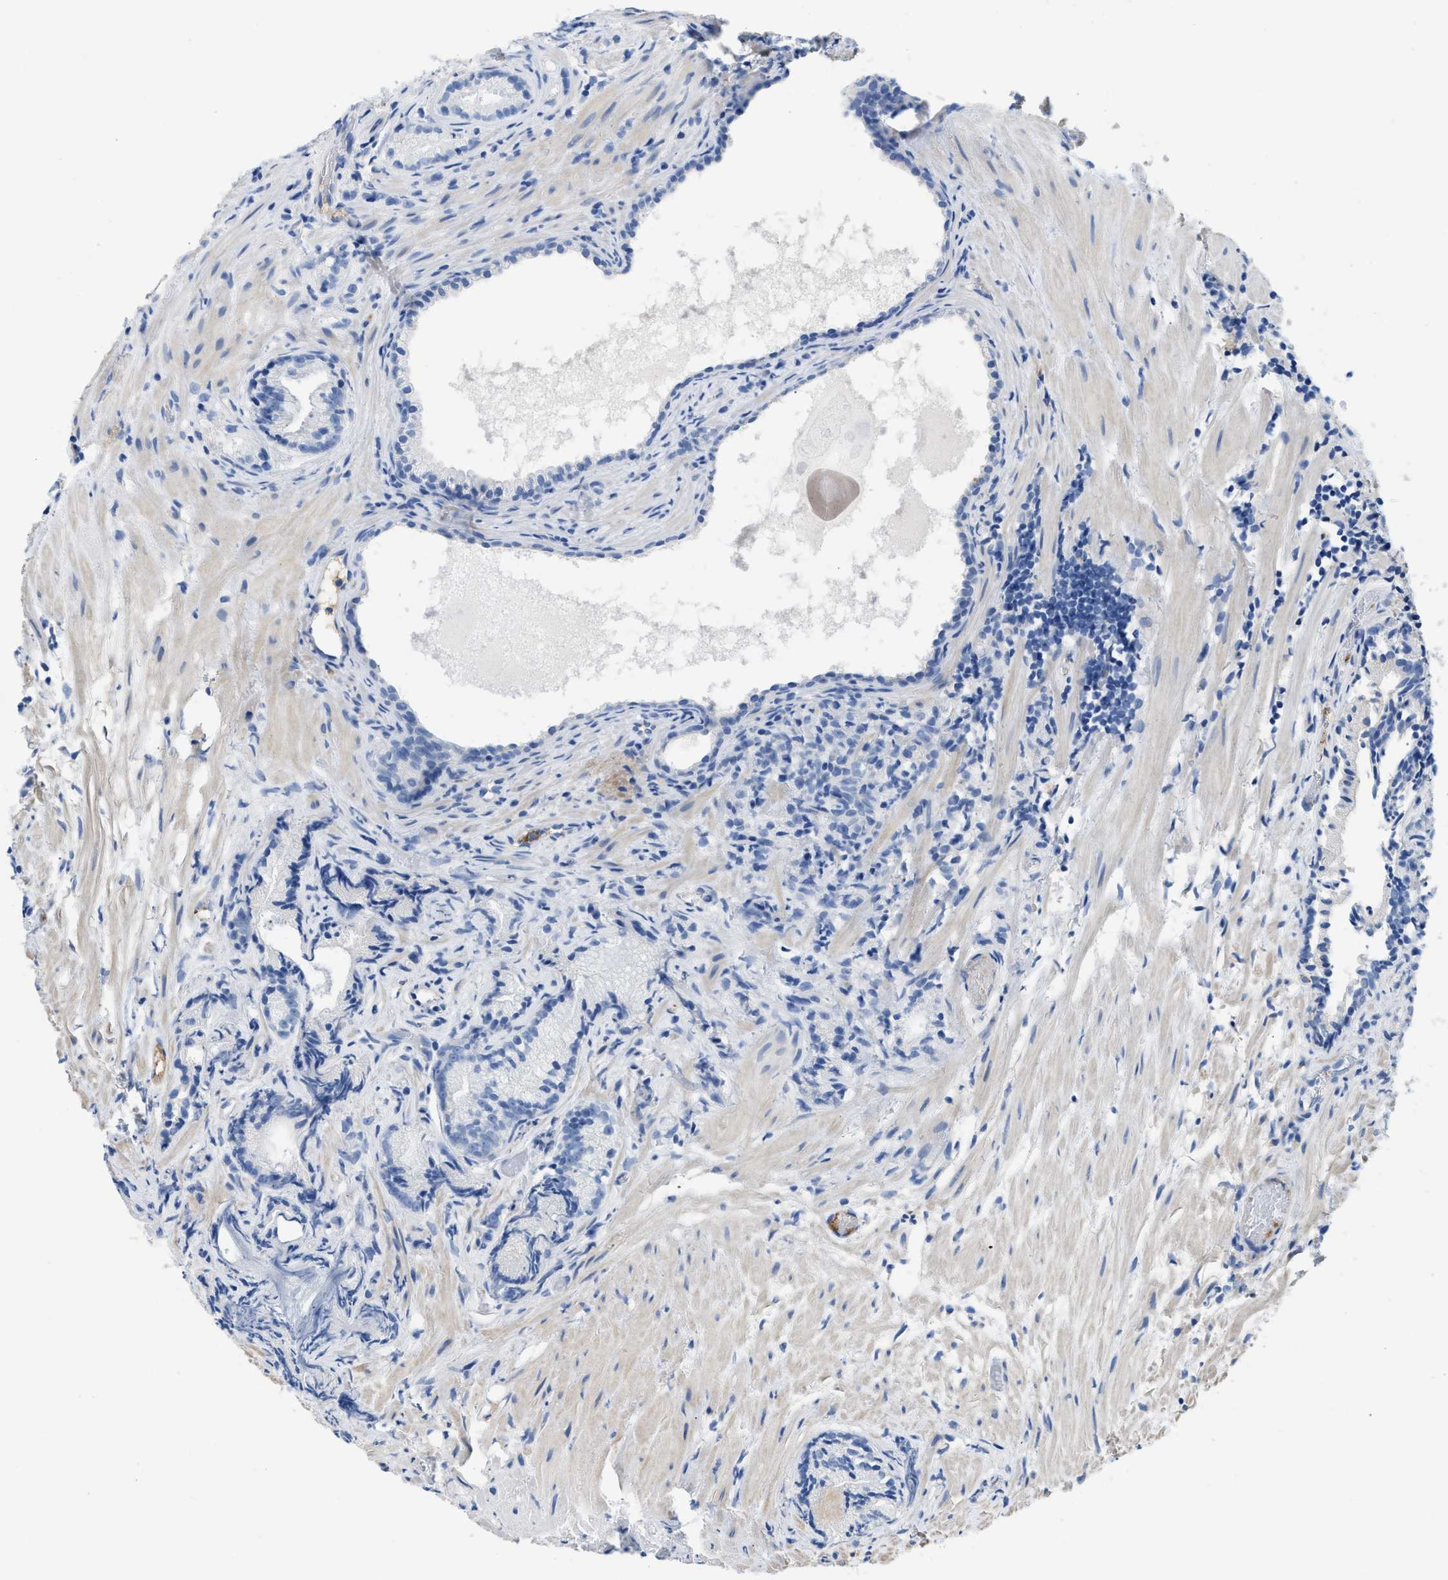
{"staining": {"intensity": "negative", "quantity": "none", "location": "none"}, "tissue": "prostate cancer", "cell_type": "Tumor cells", "image_type": "cancer", "snomed": [{"axis": "morphology", "description": "Adenocarcinoma, Low grade"}, {"axis": "topography", "description": "Prostate"}], "caption": "IHC of adenocarcinoma (low-grade) (prostate) displays no positivity in tumor cells.", "gene": "C1S", "patient": {"sex": "male", "age": 89}}